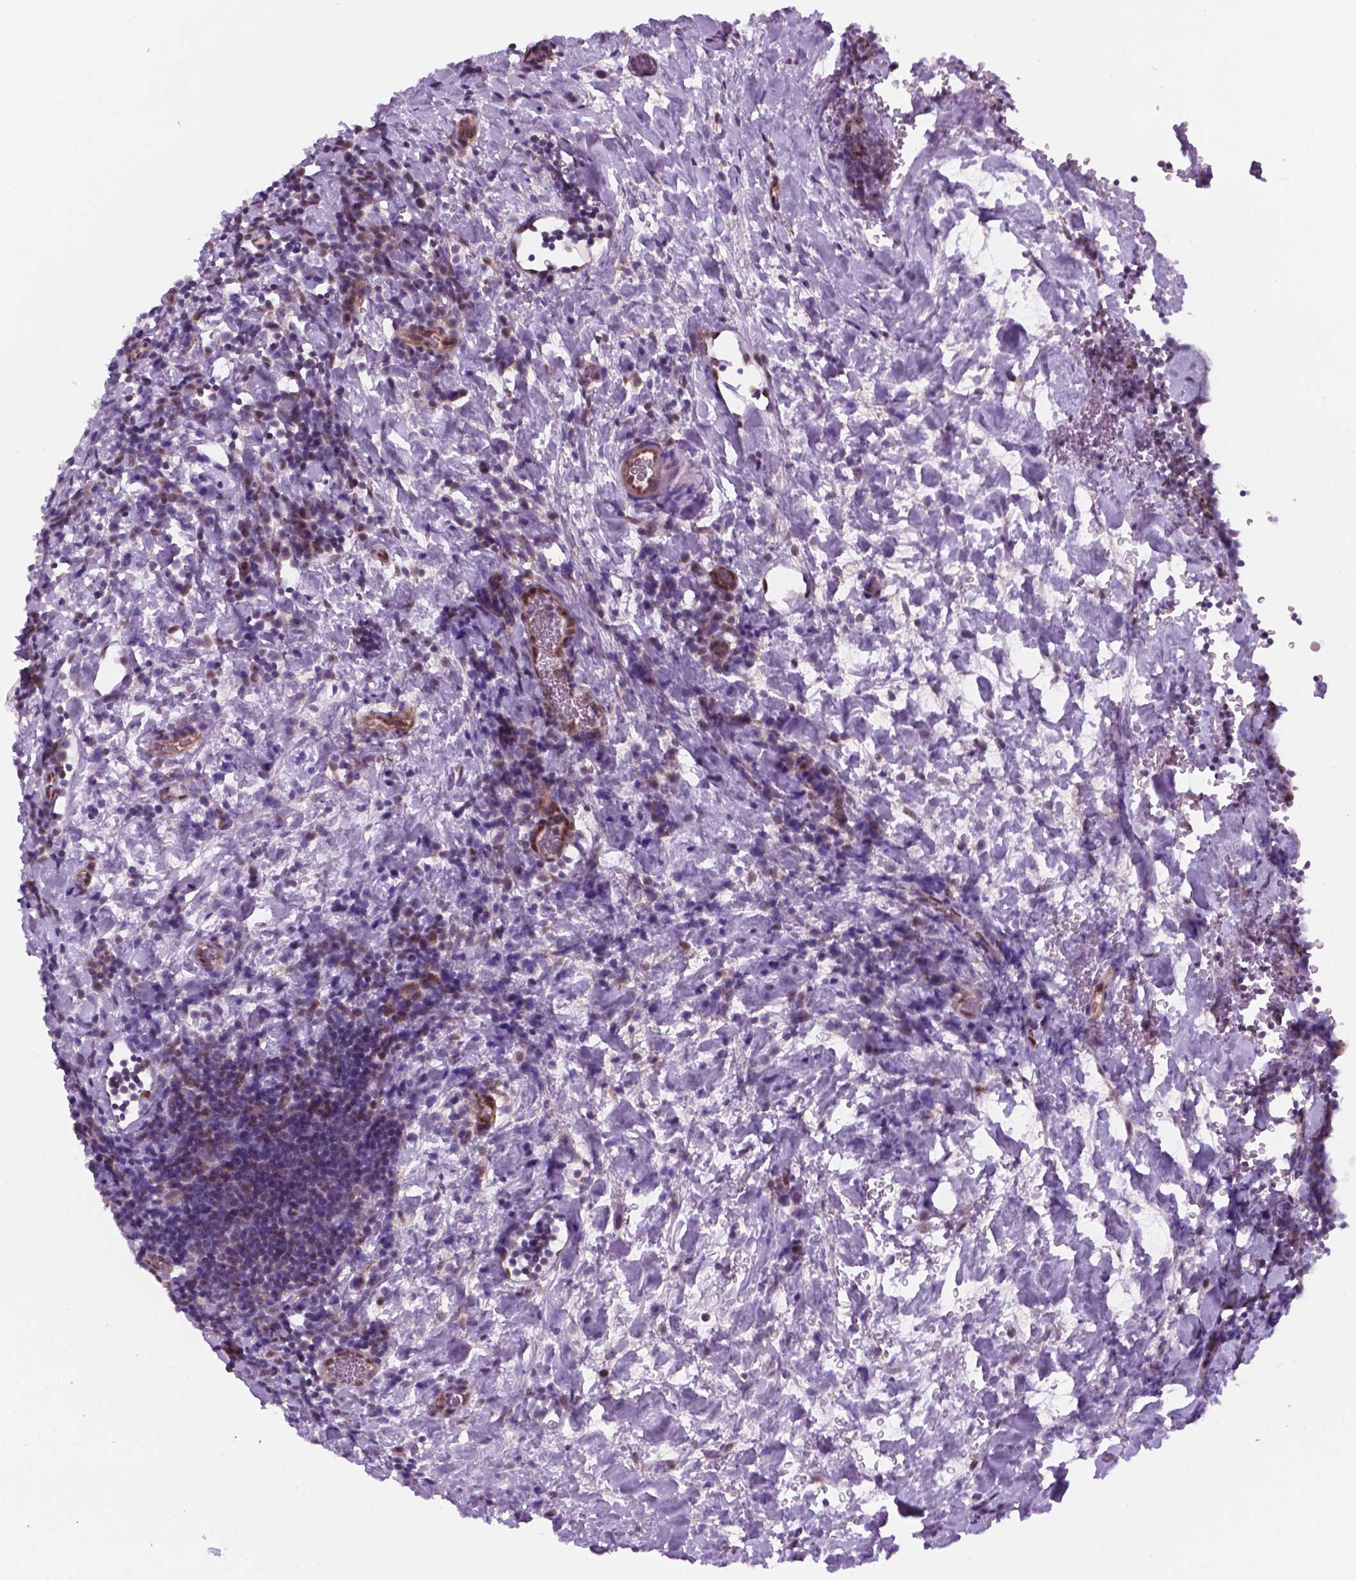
{"staining": {"intensity": "moderate", "quantity": "<25%", "location": "nuclear"}, "tissue": "tonsil", "cell_type": "Germinal center cells", "image_type": "normal", "snomed": [{"axis": "morphology", "description": "Normal tissue, NOS"}, {"axis": "topography", "description": "Tonsil"}], "caption": "The image displays a brown stain indicating the presence of a protein in the nuclear of germinal center cells in tonsil. The staining was performed using DAB to visualize the protein expression in brown, while the nuclei were stained in blue with hematoxylin (Magnification: 20x).", "gene": "C18orf21", "patient": {"sex": "male", "age": 17}}